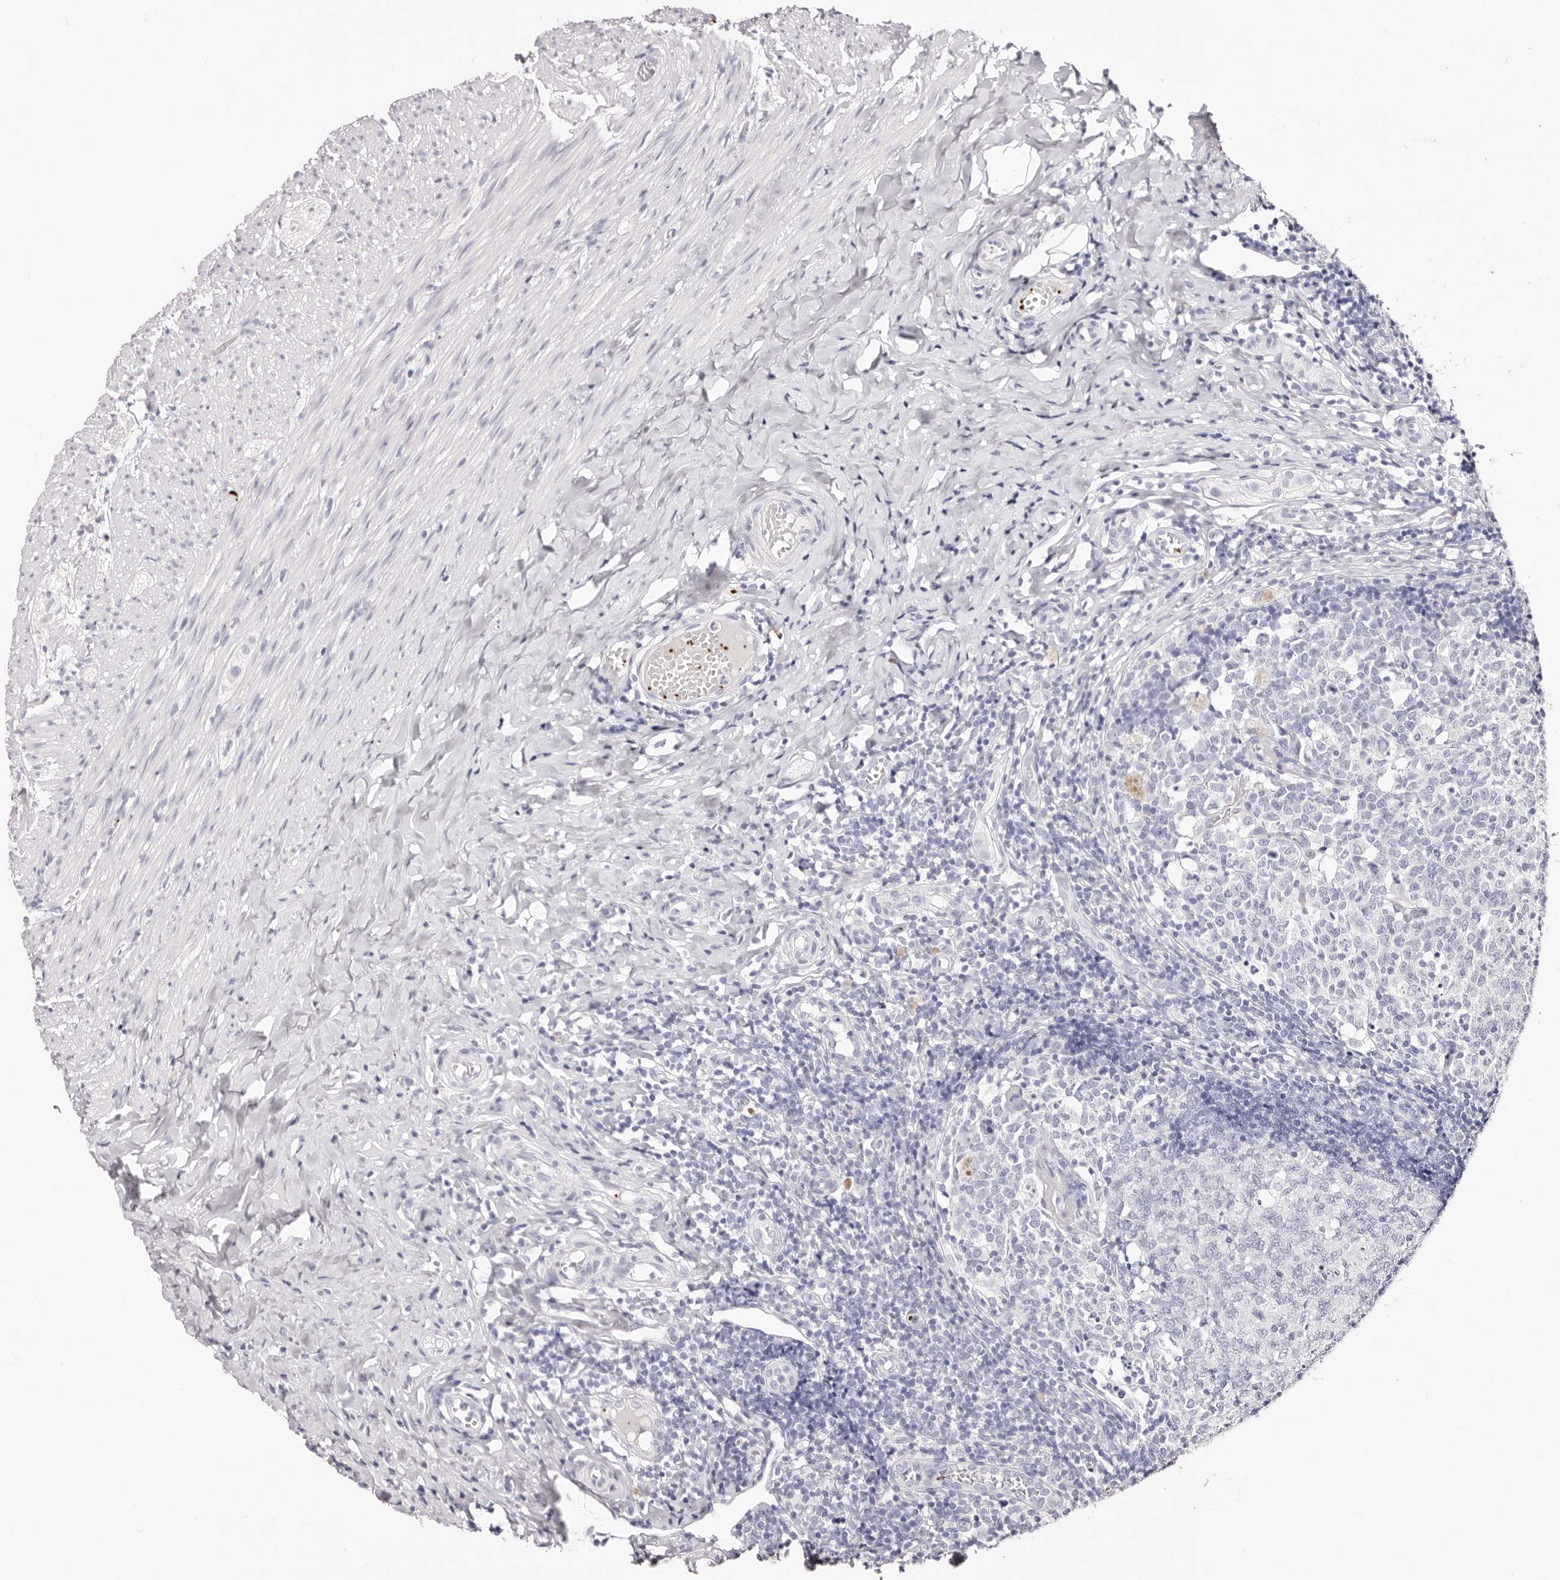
{"staining": {"intensity": "negative", "quantity": "none", "location": "none"}, "tissue": "appendix", "cell_type": "Glandular cells", "image_type": "normal", "snomed": [{"axis": "morphology", "description": "Normal tissue, NOS"}, {"axis": "topography", "description": "Appendix"}], "caption": "High power microscopy image of an immunohistochemistry photomicrograph of unremarkable appendix, revealing no significant expression in glandular cells. (DAB (3,3'-diaminobenzidine) immunohistochemistry visualized using brightfield microscopy, high magnification).", "gene": "PF4", "patient": {"sex": "male", "age": 8}}